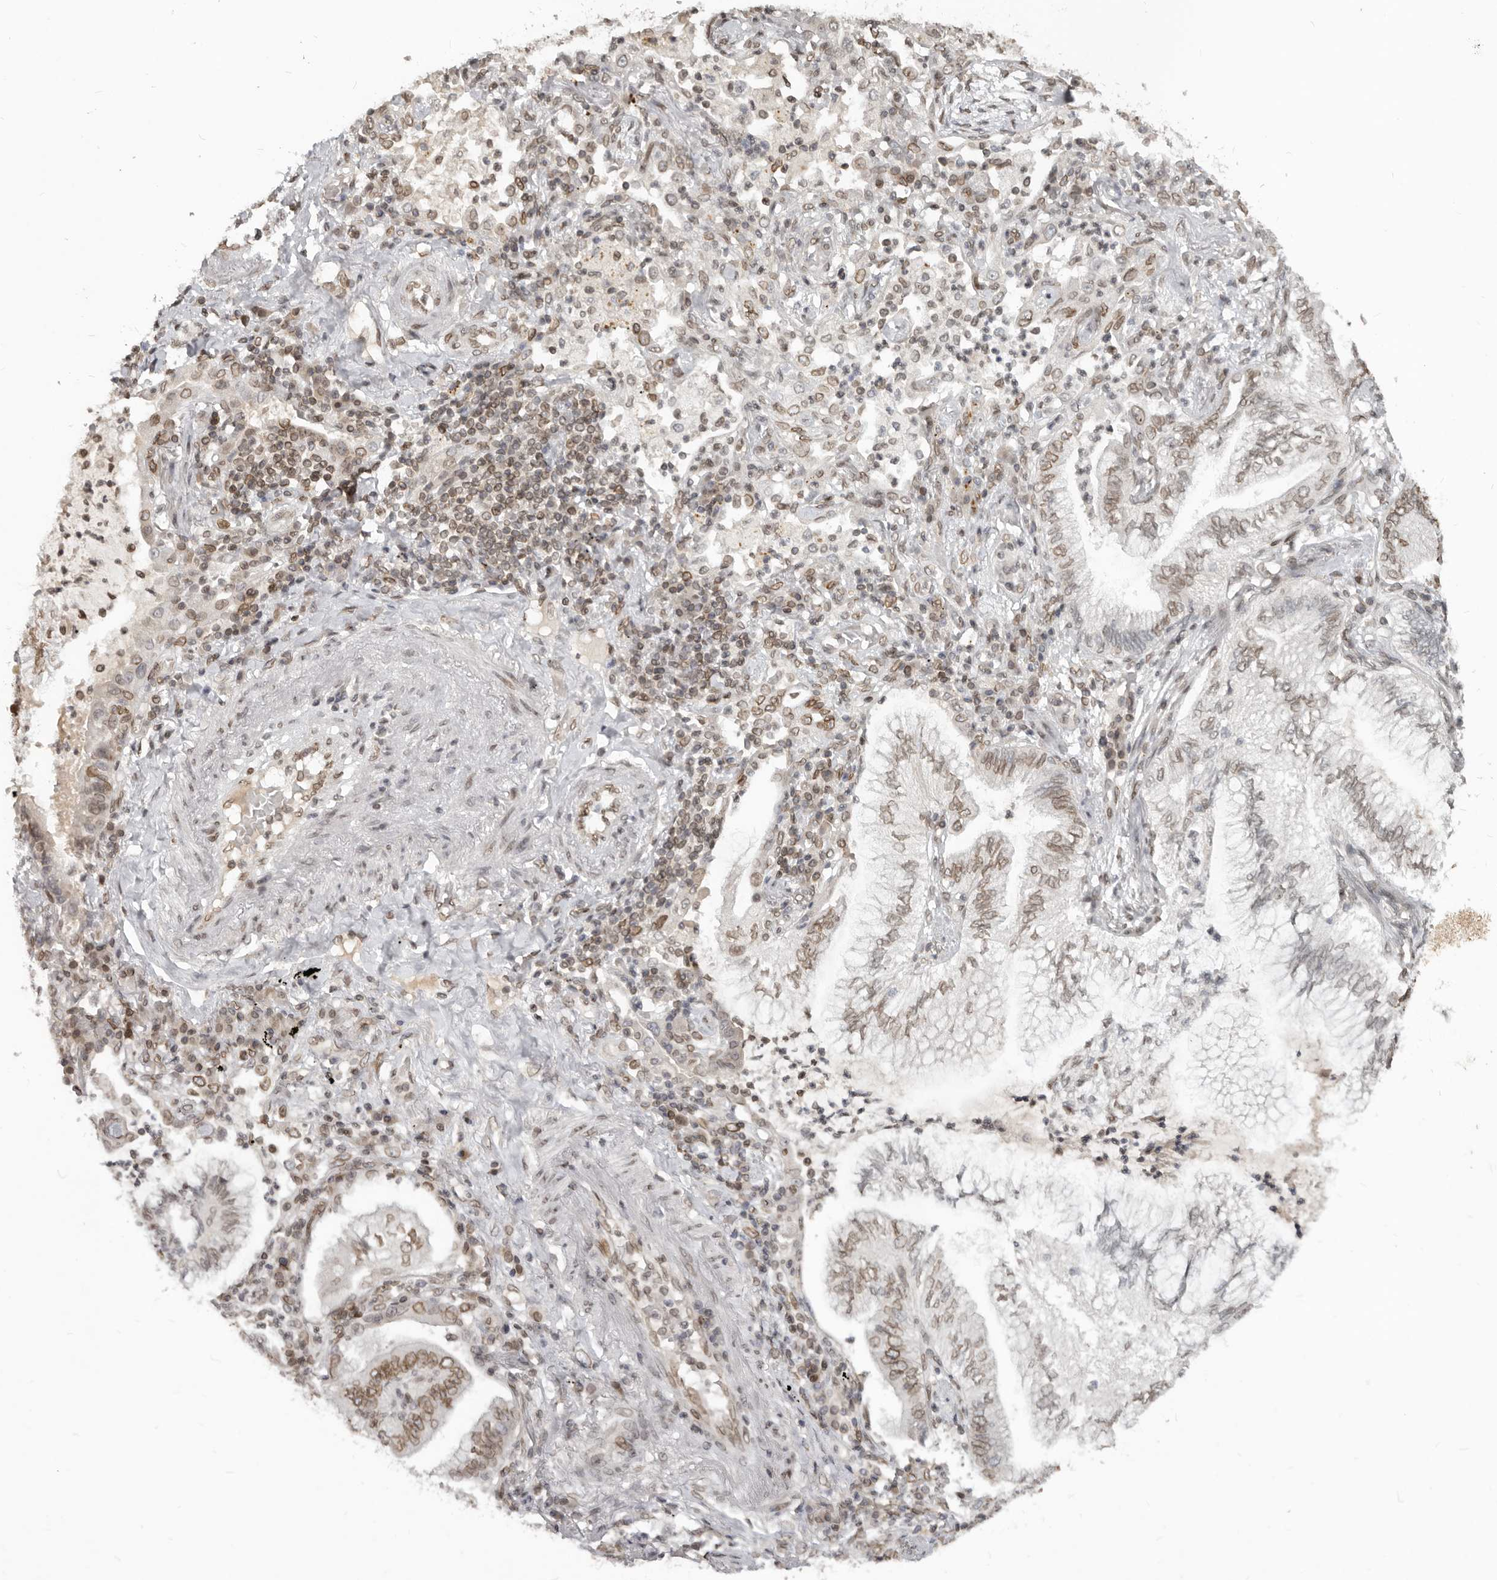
{"staining": {"intensity": "moderate", "quantity": "25%-75%", "location": "nuclear"}, "tissue": "lung cancer", "cell_type": "Tumor cells", "image_type": "cancer", "snomed": [{"axis": "morphology", "description": "Normal tissue, NOS"}, {"axis": "morphology", "description": "Adenocarcinoma, NOS"}, {"axis": "topography", "description": "Bronchus"}, {"axis": "topography", "description": "Lung"}], "caption": "Lung cancer stained for a protein (brown) demonstrates moderate nuclear positive staining in approximately 25%-75% of tumor cells.", "gene": "NUP153", "patient": {"sex": "female", "age": 70}}